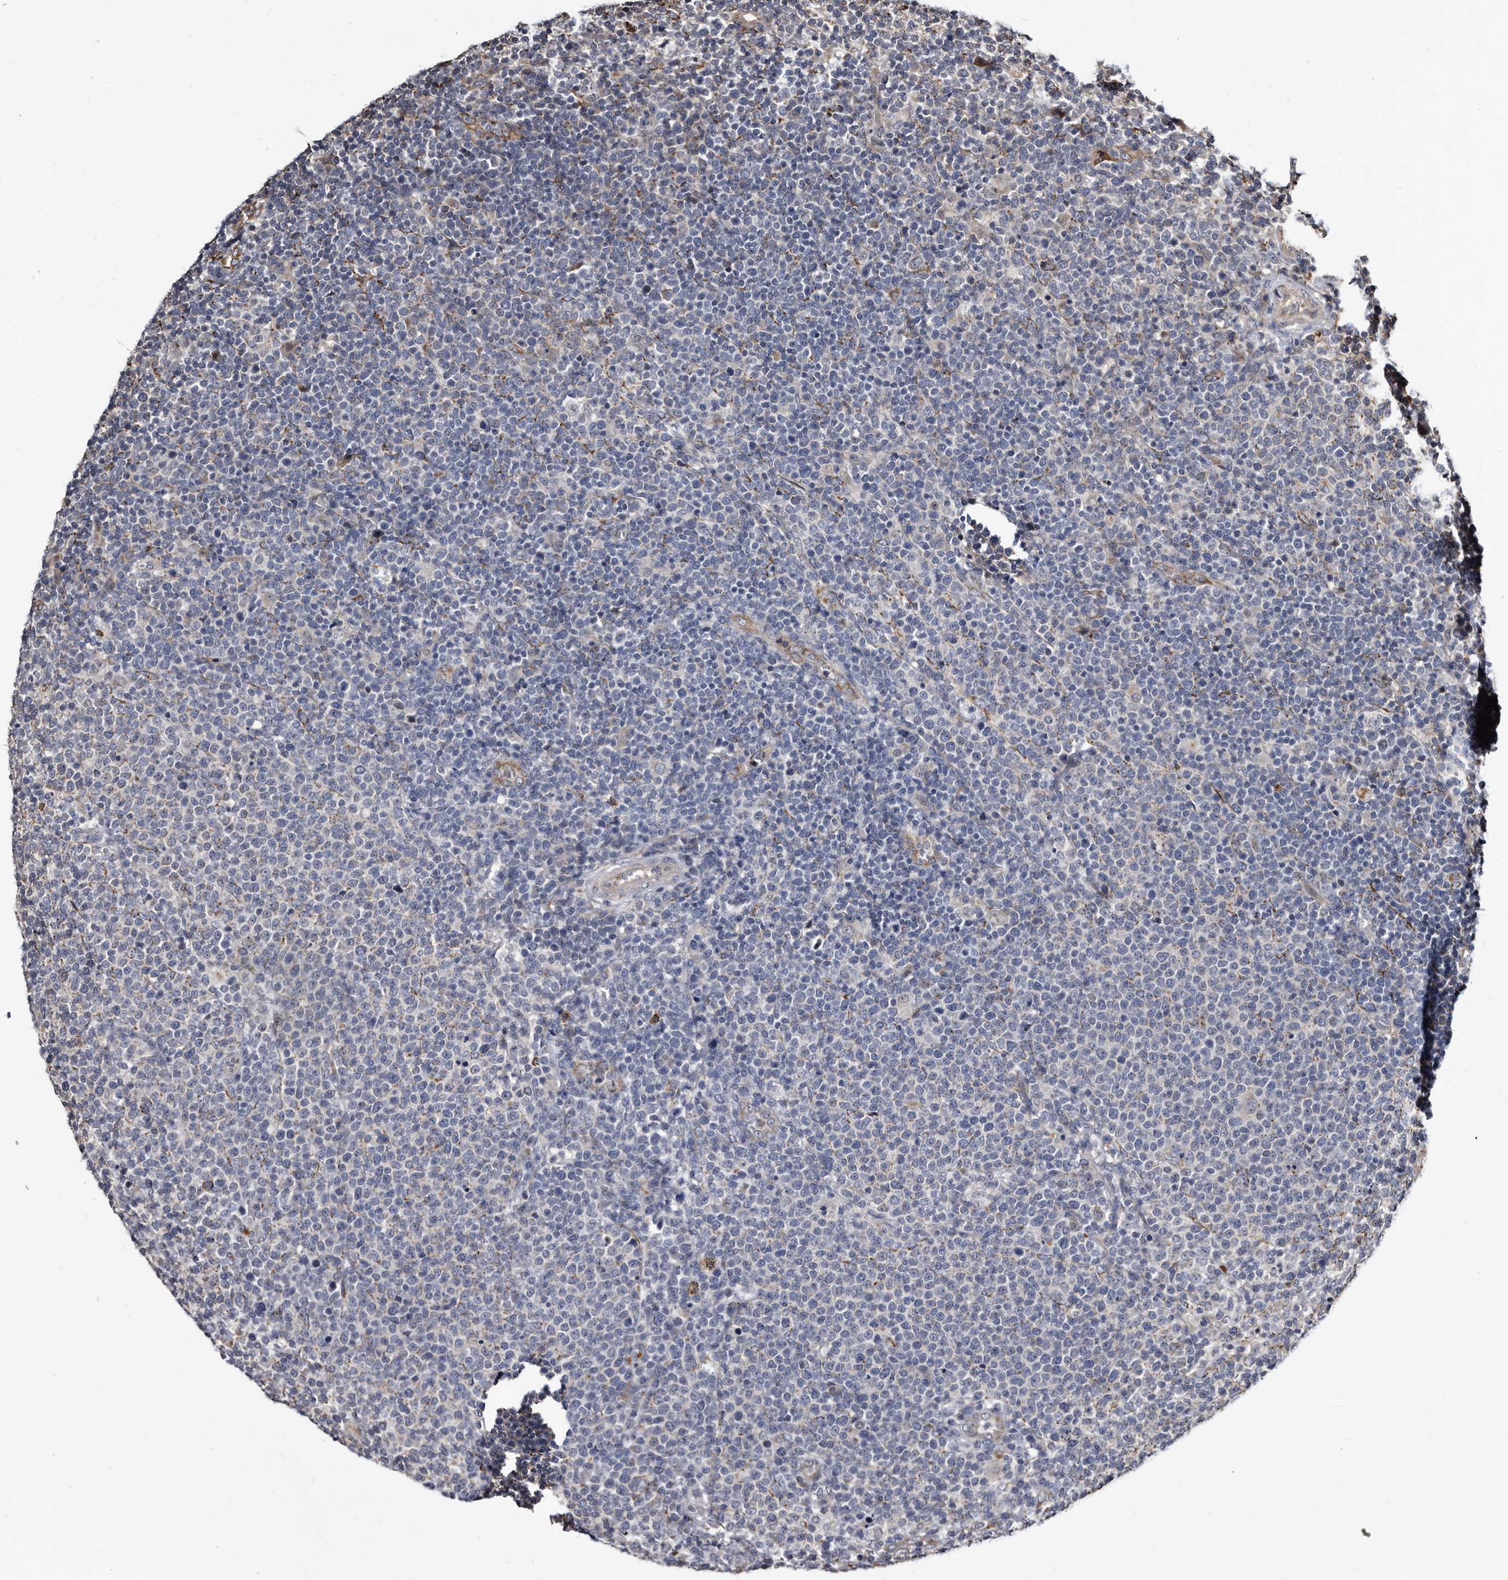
{"staining": {"intensity": "negative", "quantity": "none", "location": "none"}, "tissue": "lymphoma", "cell_type": "Tumor cells", "image_type": "cancer", "snomed": [{"axis": "morphology", "description": "Malignant lymphoma, non-Hodgkin's type, High grade"}, {"axis": "topography", "description": "Lymph node"}], "caption": "Human high-grade malignant lymphoma, non-Hodgkin's type stained for a protein using IHC demonstrates no positivity in tumor cells.", "gene": "CTSA", "patient": {"sex": "male", "age": 61}}